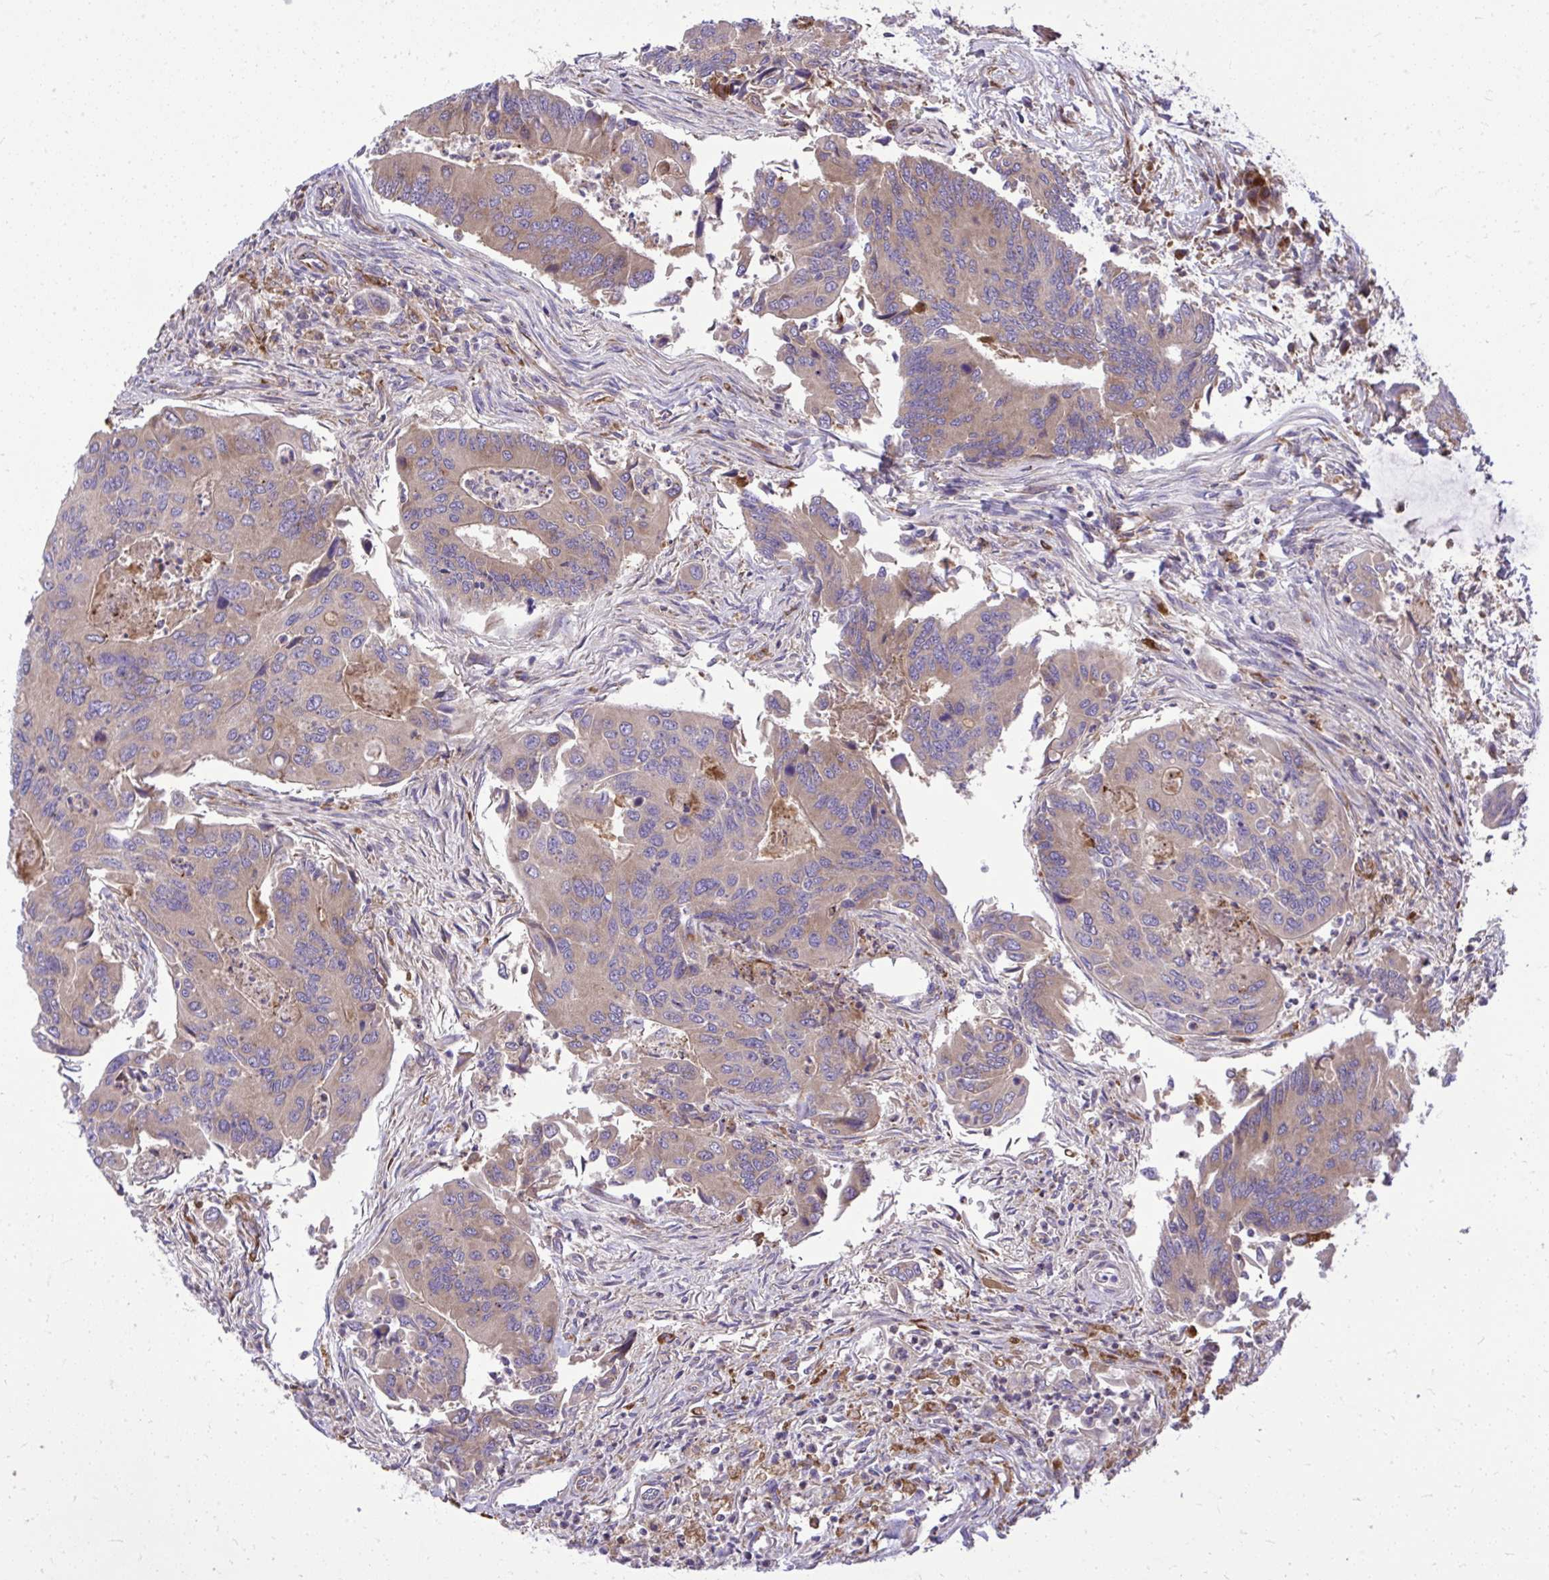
{"staining": {"intensity": "weak", "quantity": "<25%", "location": "cytoplasmic/membranous"}, "tissue": "colorectal cancer", "cell_type": "Tumor cells", "image_type": "cancer", "snomed": [{"axis": "morphology", "description": "Adenocarcinoma, NOS"}, {"axis": "topography", "description": "Colon"}], "caption": "An IHC image of colorectal cancer (adenocarcinoma) is shown. There is no staining in tumor cells of colorectal cancer (adenocarcinoma).", "gene": "PAIP2", "patient": {"sex": "female", "age": 67}}